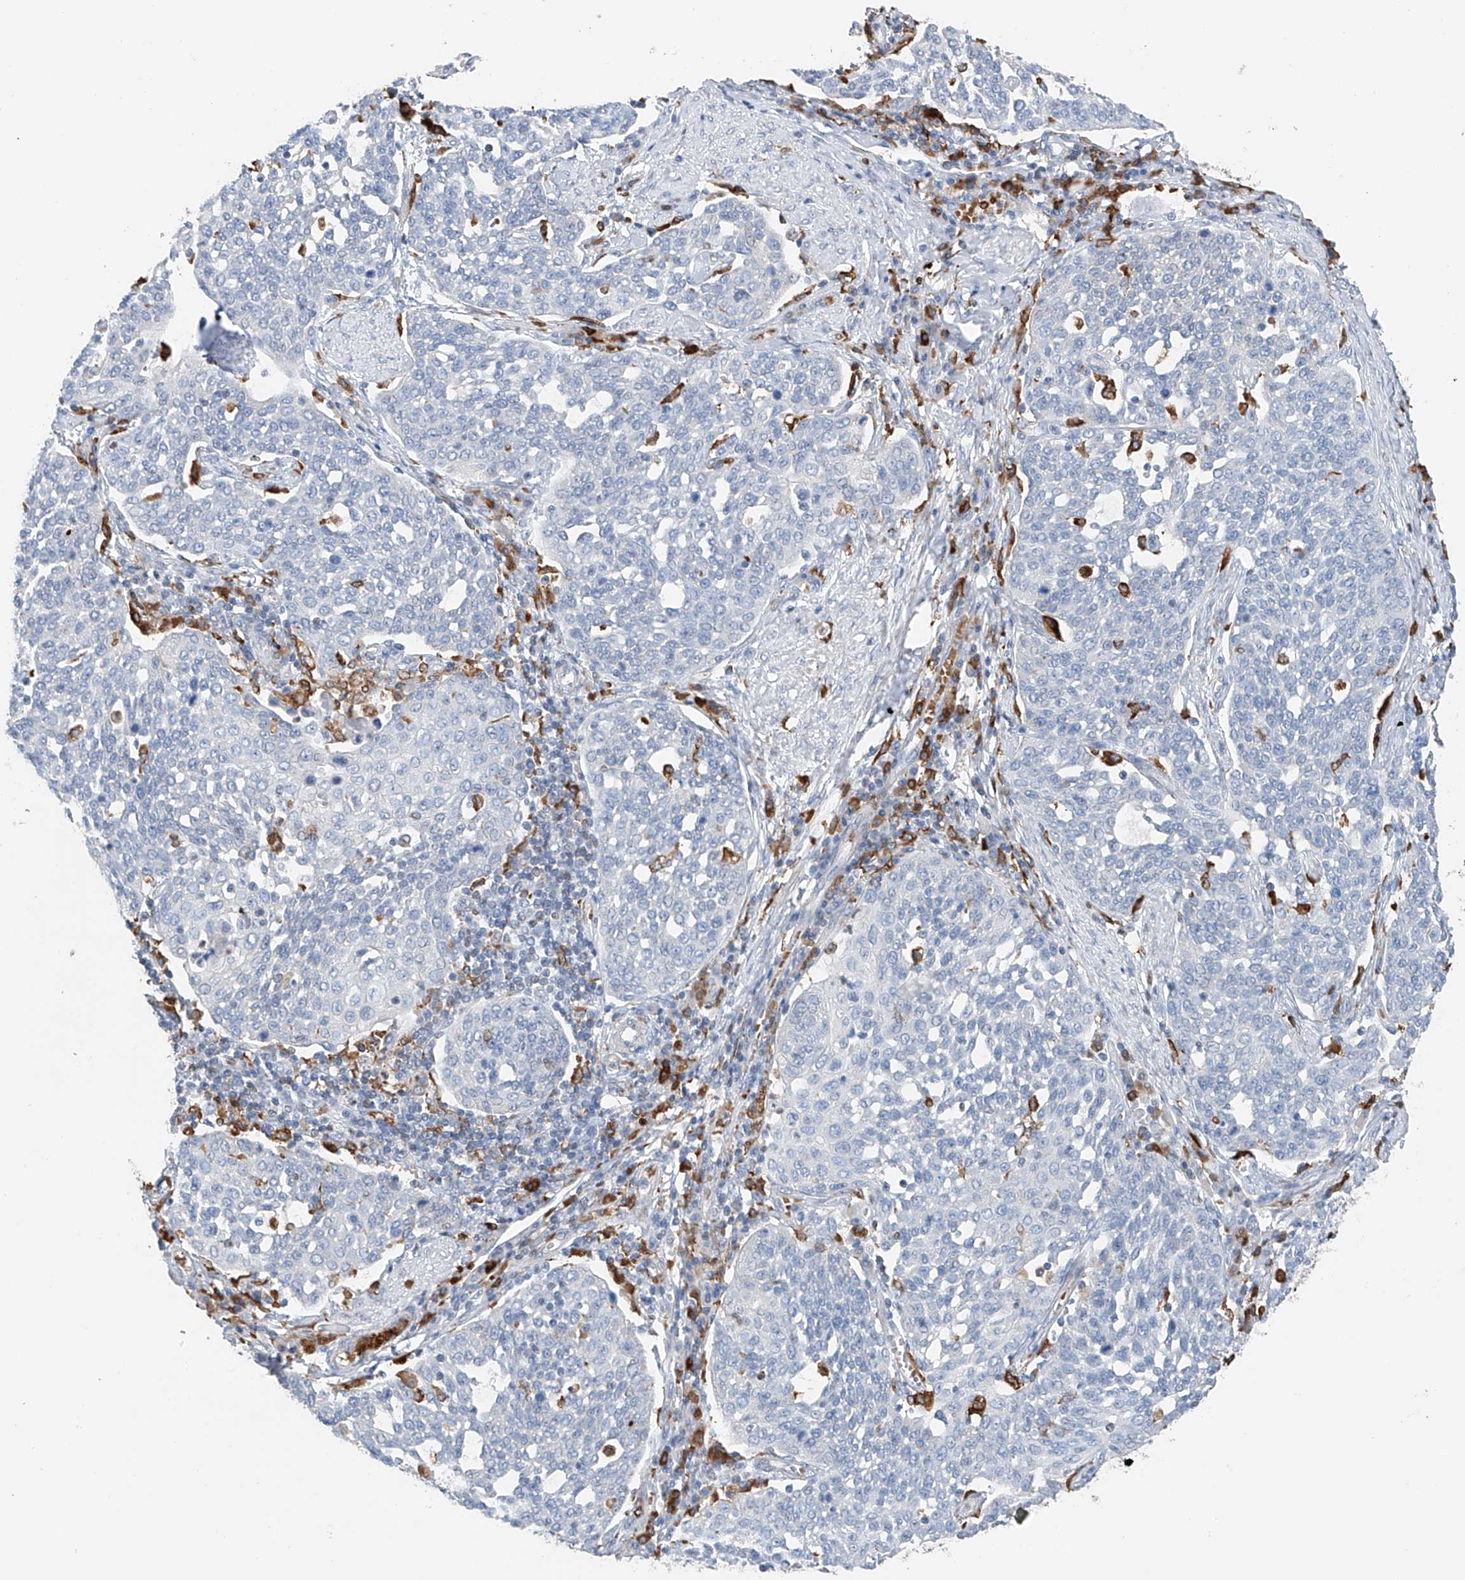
{"staining": {"intensity": "negative", "quantity": "none", "location": "none"}, "tissue": "cervical cancer", "cell_type": "Tumor cells", "image_type": "cancer", "snomed": [{"axis": "morphology", "description": "Squamous cell carcinoma, NOS"}, {"axis": "topography", "description": "Cervix"}], "caption": "Tumor cells show no significant protein positivity in cervical cancer (squamous cell carcinoma).", "gene": "TBXAS1", "patient": {"sex": "female", "age": 34}}